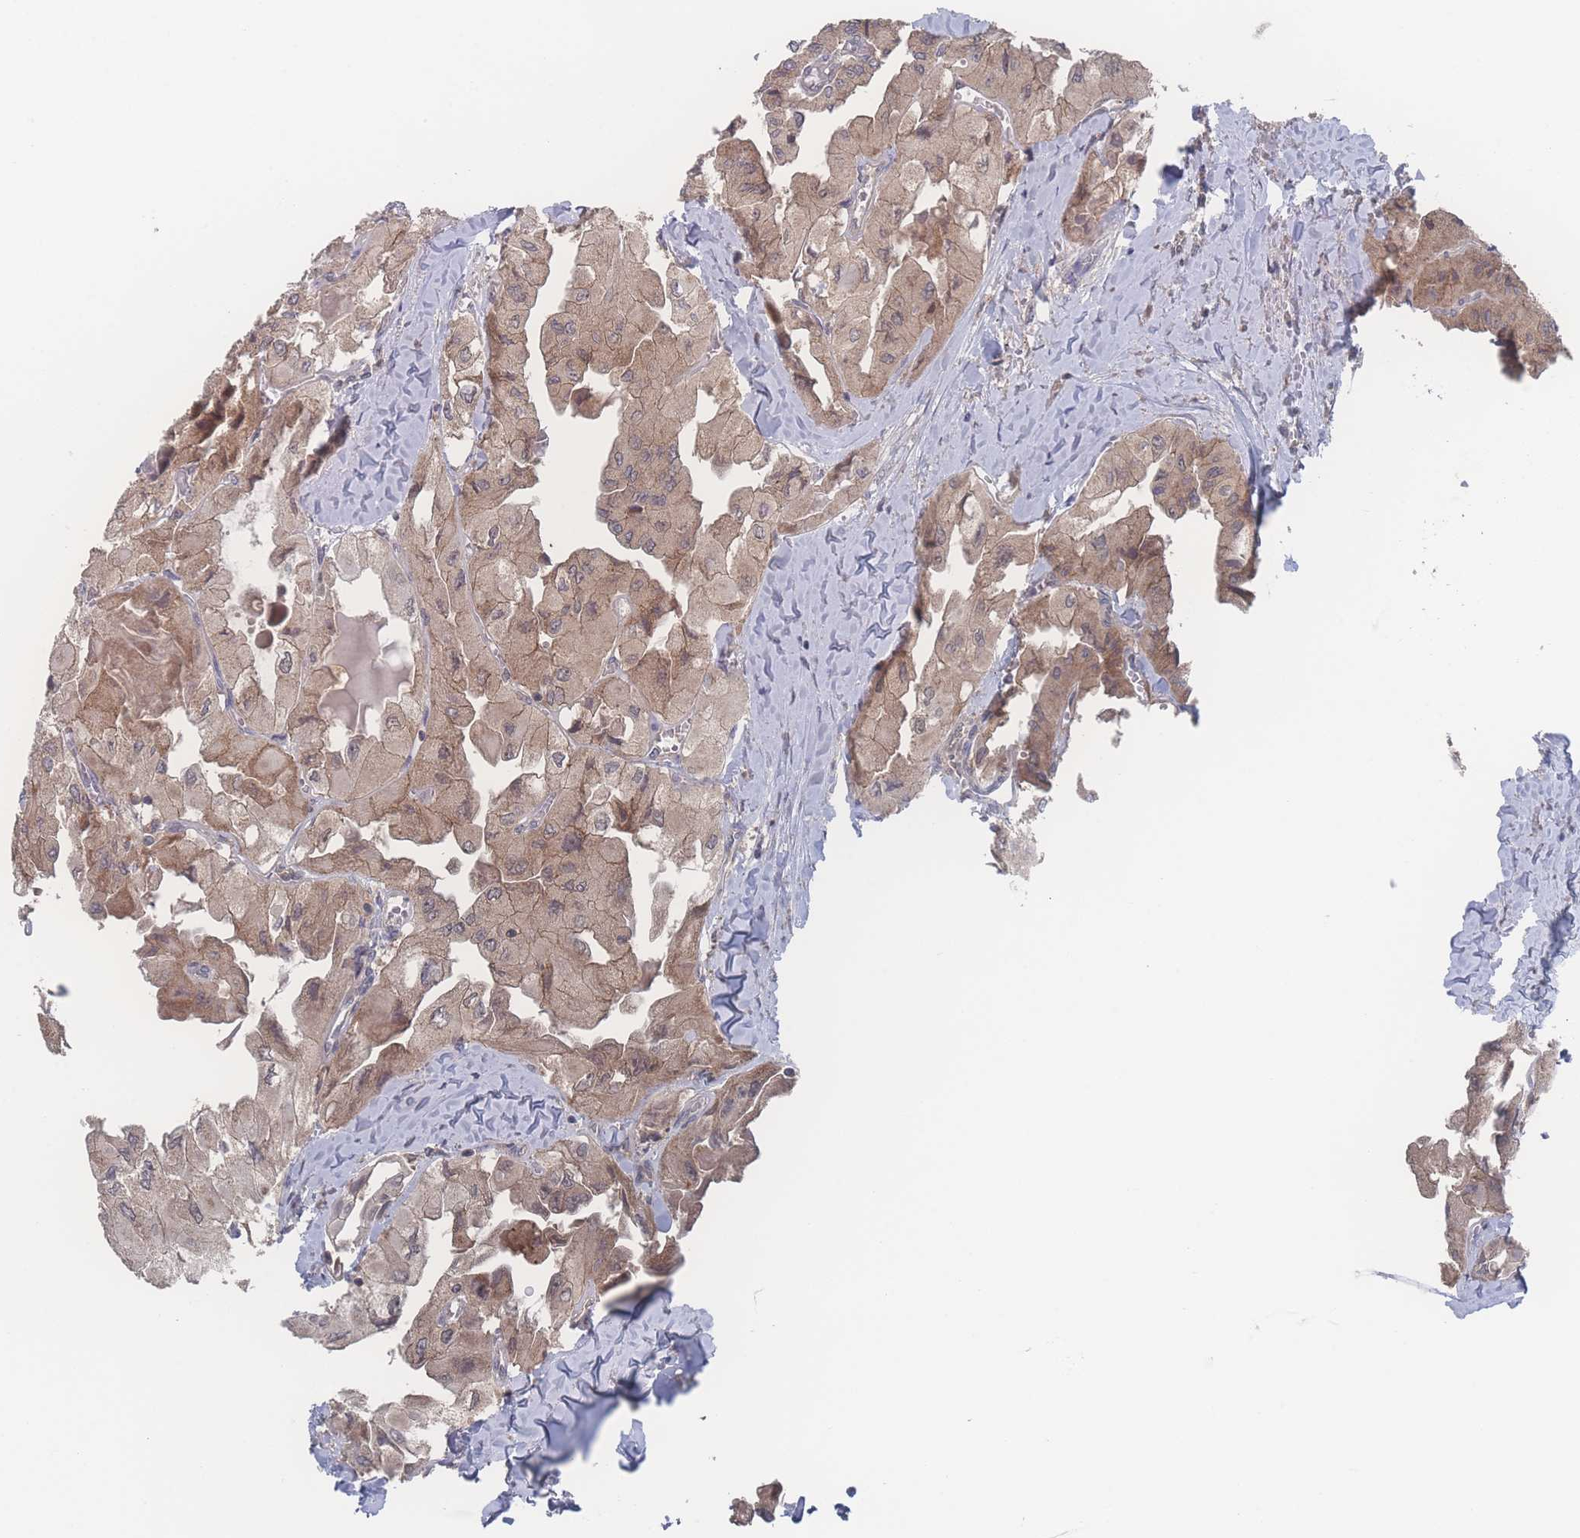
{"staining": {"intensity": "weak", "quantity": ">75%", "location": "cytoplasmic/membranous,nuclear"}, "tissue": "thyroid cancer", "cell_type": "Tumor cells", "image_type": "cancer", "snomed": [{"axis": "morphology", "description": "Normal tissue, NOS"}, {"axis": "morphology", "description": "Papillary adenocarcinoma, NOS"}, {"axis": "topography", "description": "Thyroid gland"}], "caption": "Immunohistochemical staining of thyroid cancer shows weak cytoplasmic/membranous and nuclear protein staining in approximately >75% of tumor cells.", "gene": "NBEAL1", "patient": {"sex": "female", "age": 59}}